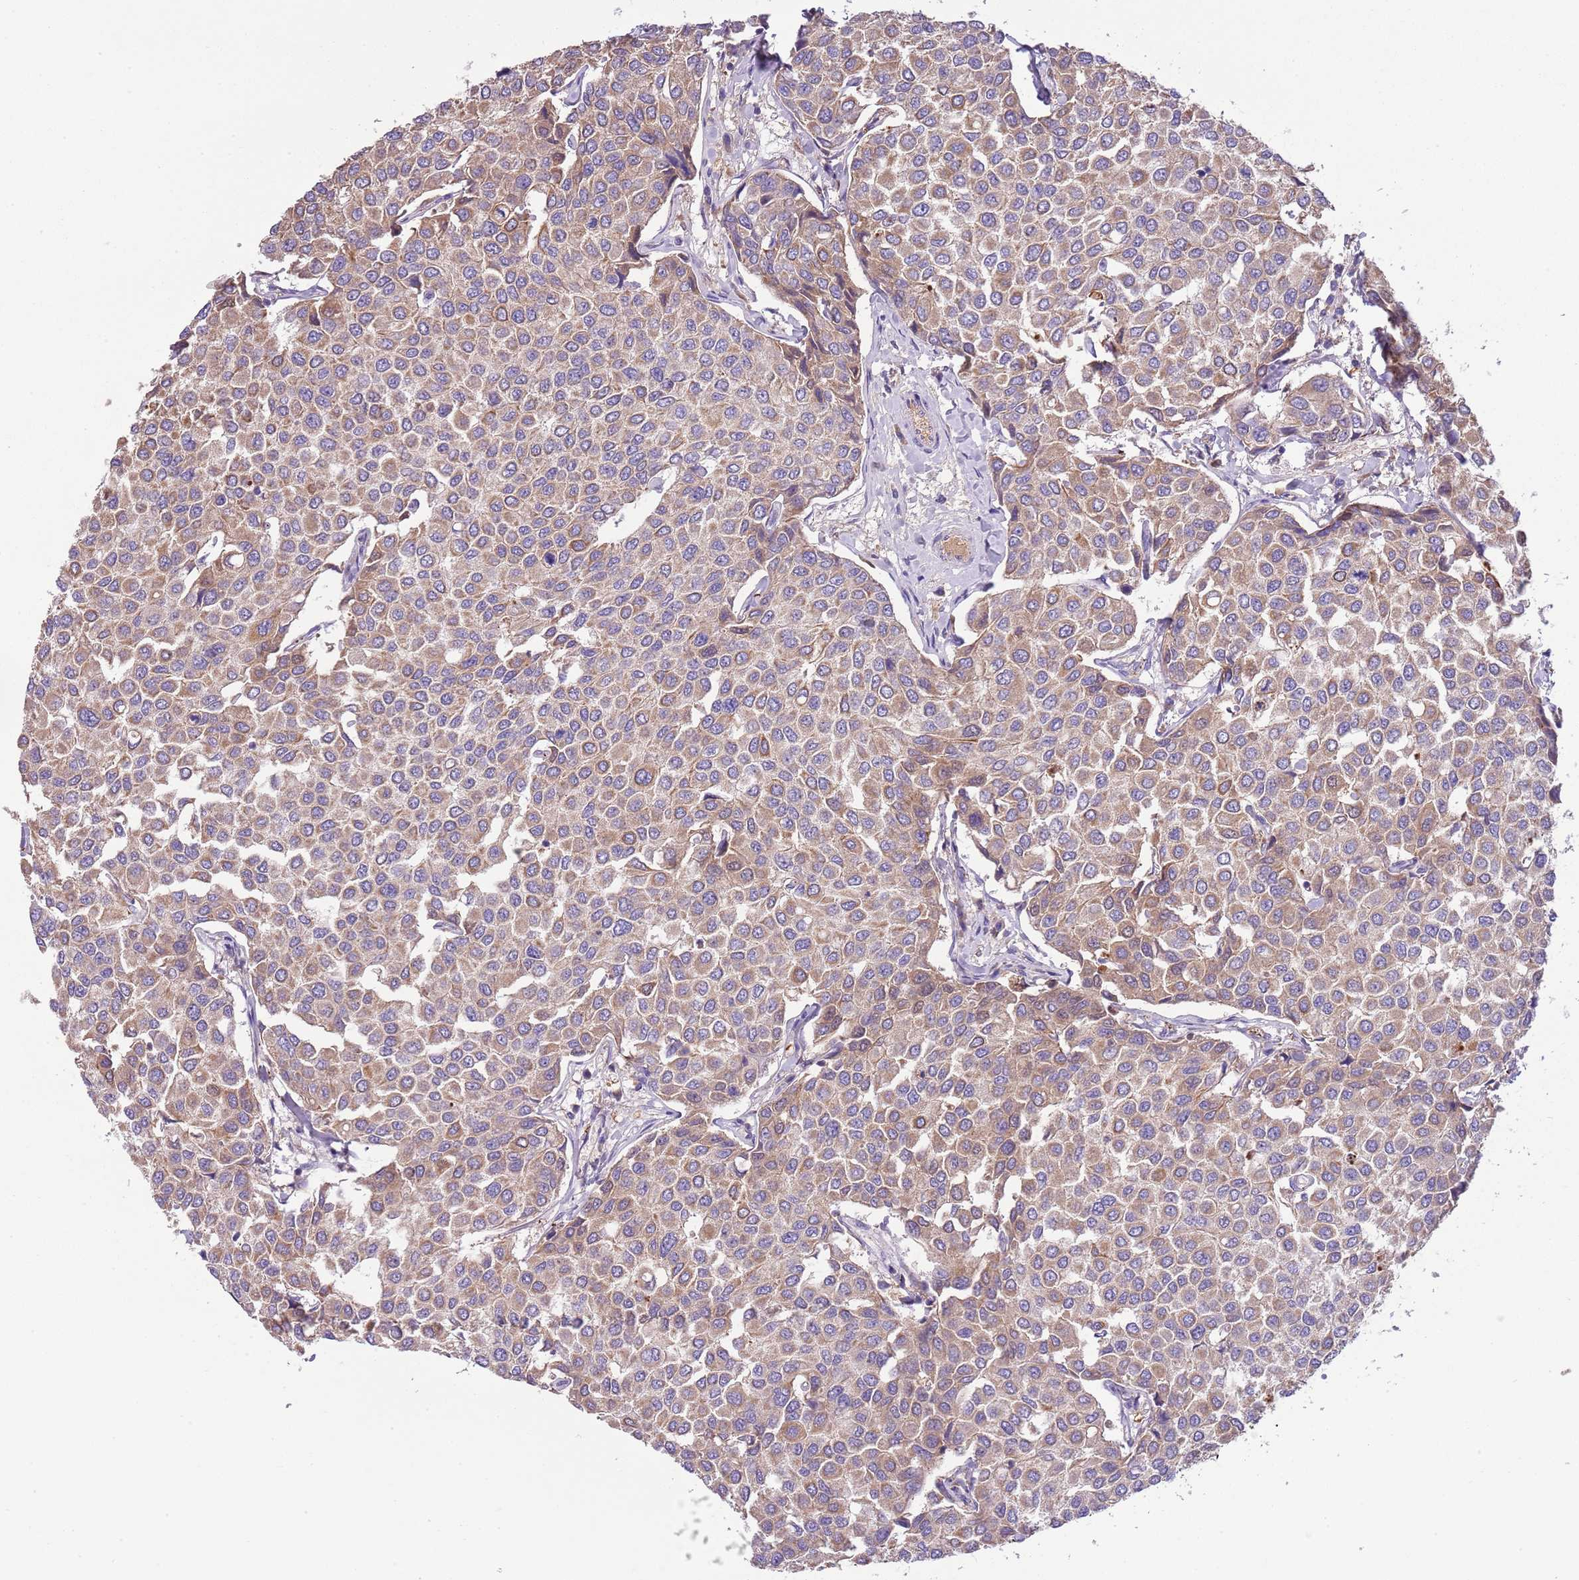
{"staining": {"intensity": "moderate", "quantity": ">75%", "location": "cytoplasmic/membranous"}, "tissue": "breast cancer", "cell_type": "Tumor cells", "image_type": "cancer", "snomed": [{"axis": "morphology", "description": "Duct carcinoma"}, {"axis": "topography", "description": "Breast"}], "caption": "Breast invasive ductal carcinoma stained with a protein marker demonstrates moderate staining in tumor cells.", "gene": "HES3", "patient": {"sex": "female", "age": 55}}